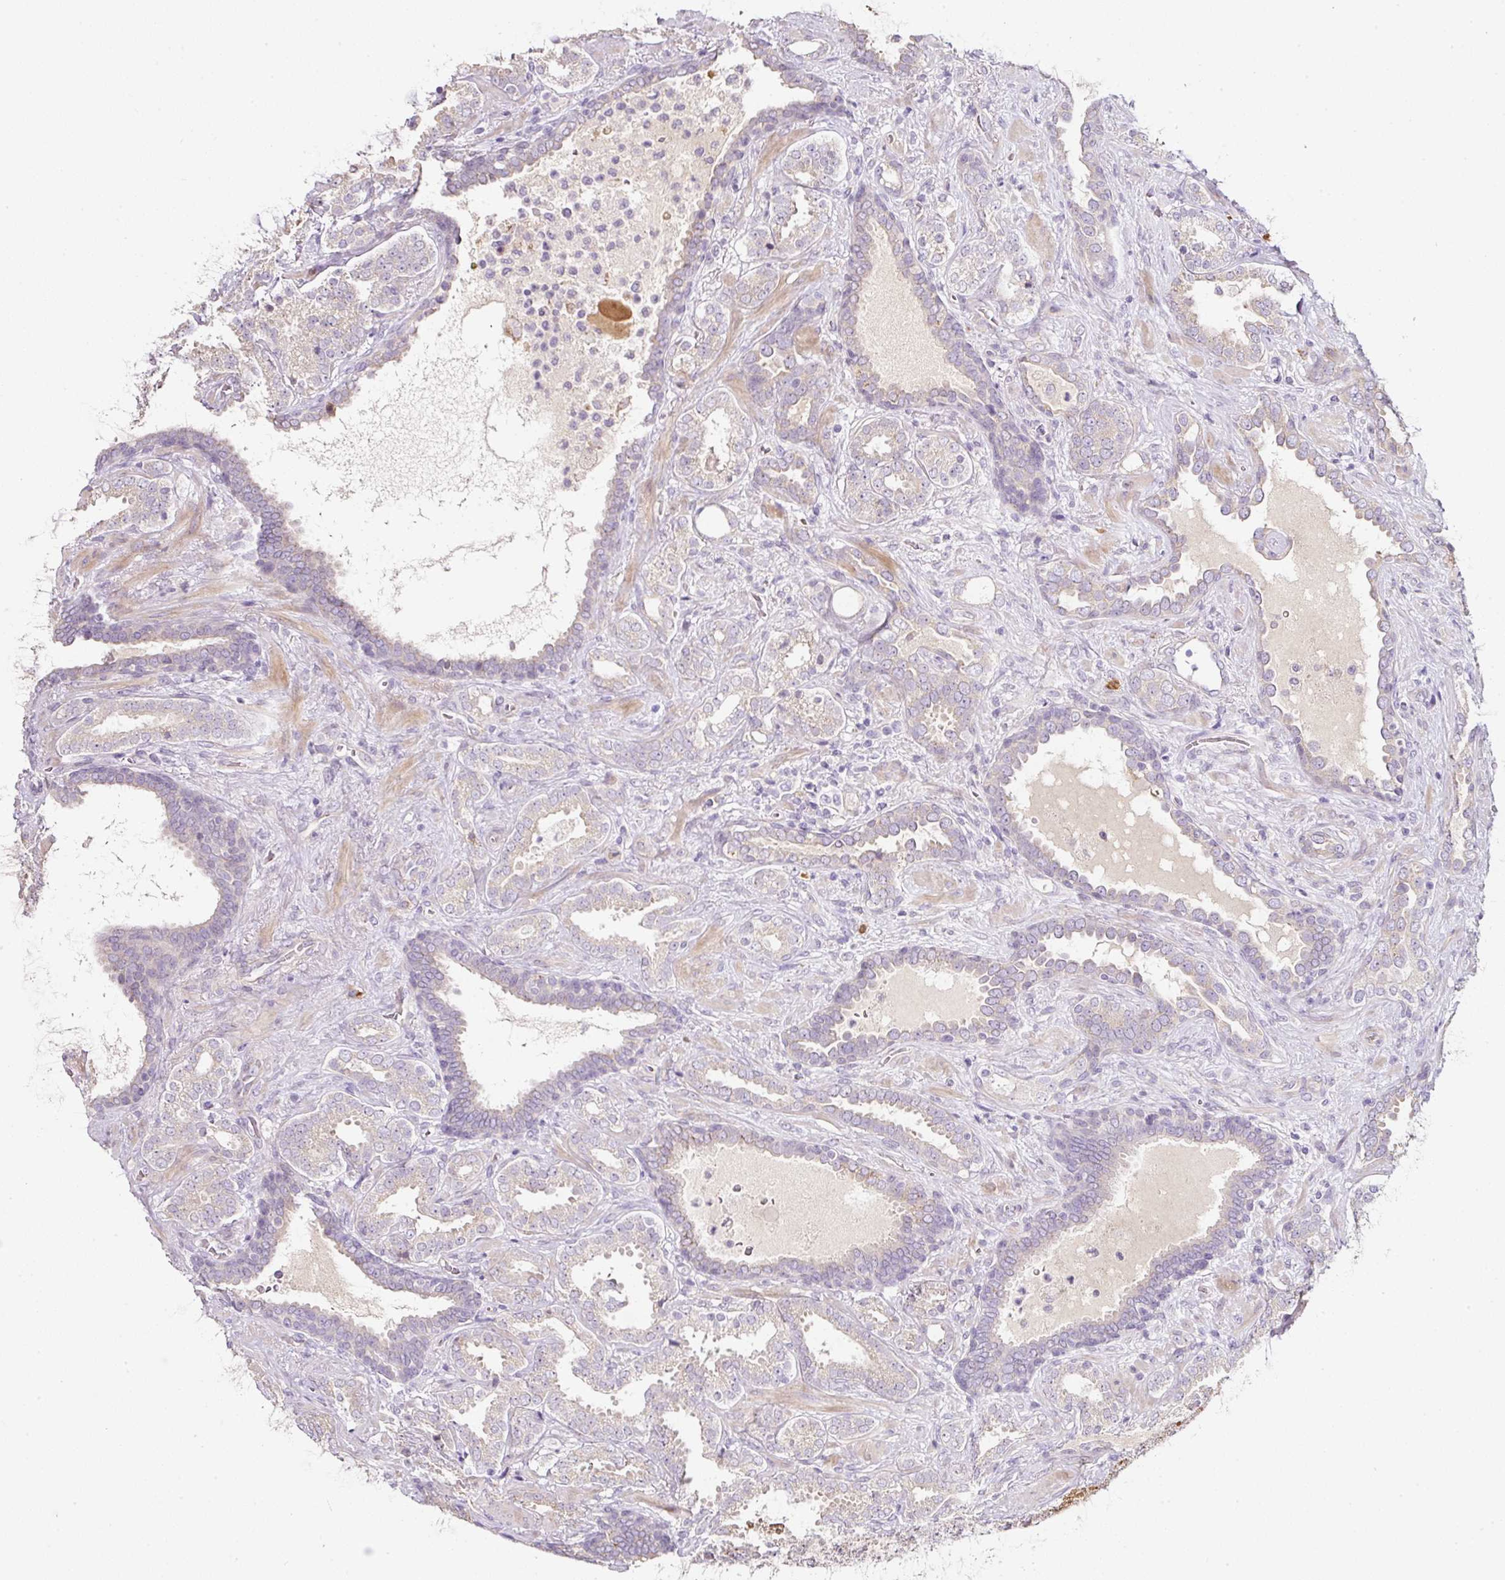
{"staining": {"intensity": "negative", "quantity": "none", "location": "none"}, "tissue": "prostate cancer", "cell_type": "Tumor cells", "image_type": "cancer", "snomed": [{"axis": "morphology", "description": "Adenocarcinoma, High grade"}, {"axis": "topography", "description": "Prostate"}], "caption": "This is an immunohistochemistry (IHC) photomicrograph of adenocarcinoma (high-grade) (prostate). There is no positivity in tumor cells.", "gene": "NBPF11", "patient": {"sex": "male", "age": 65}}